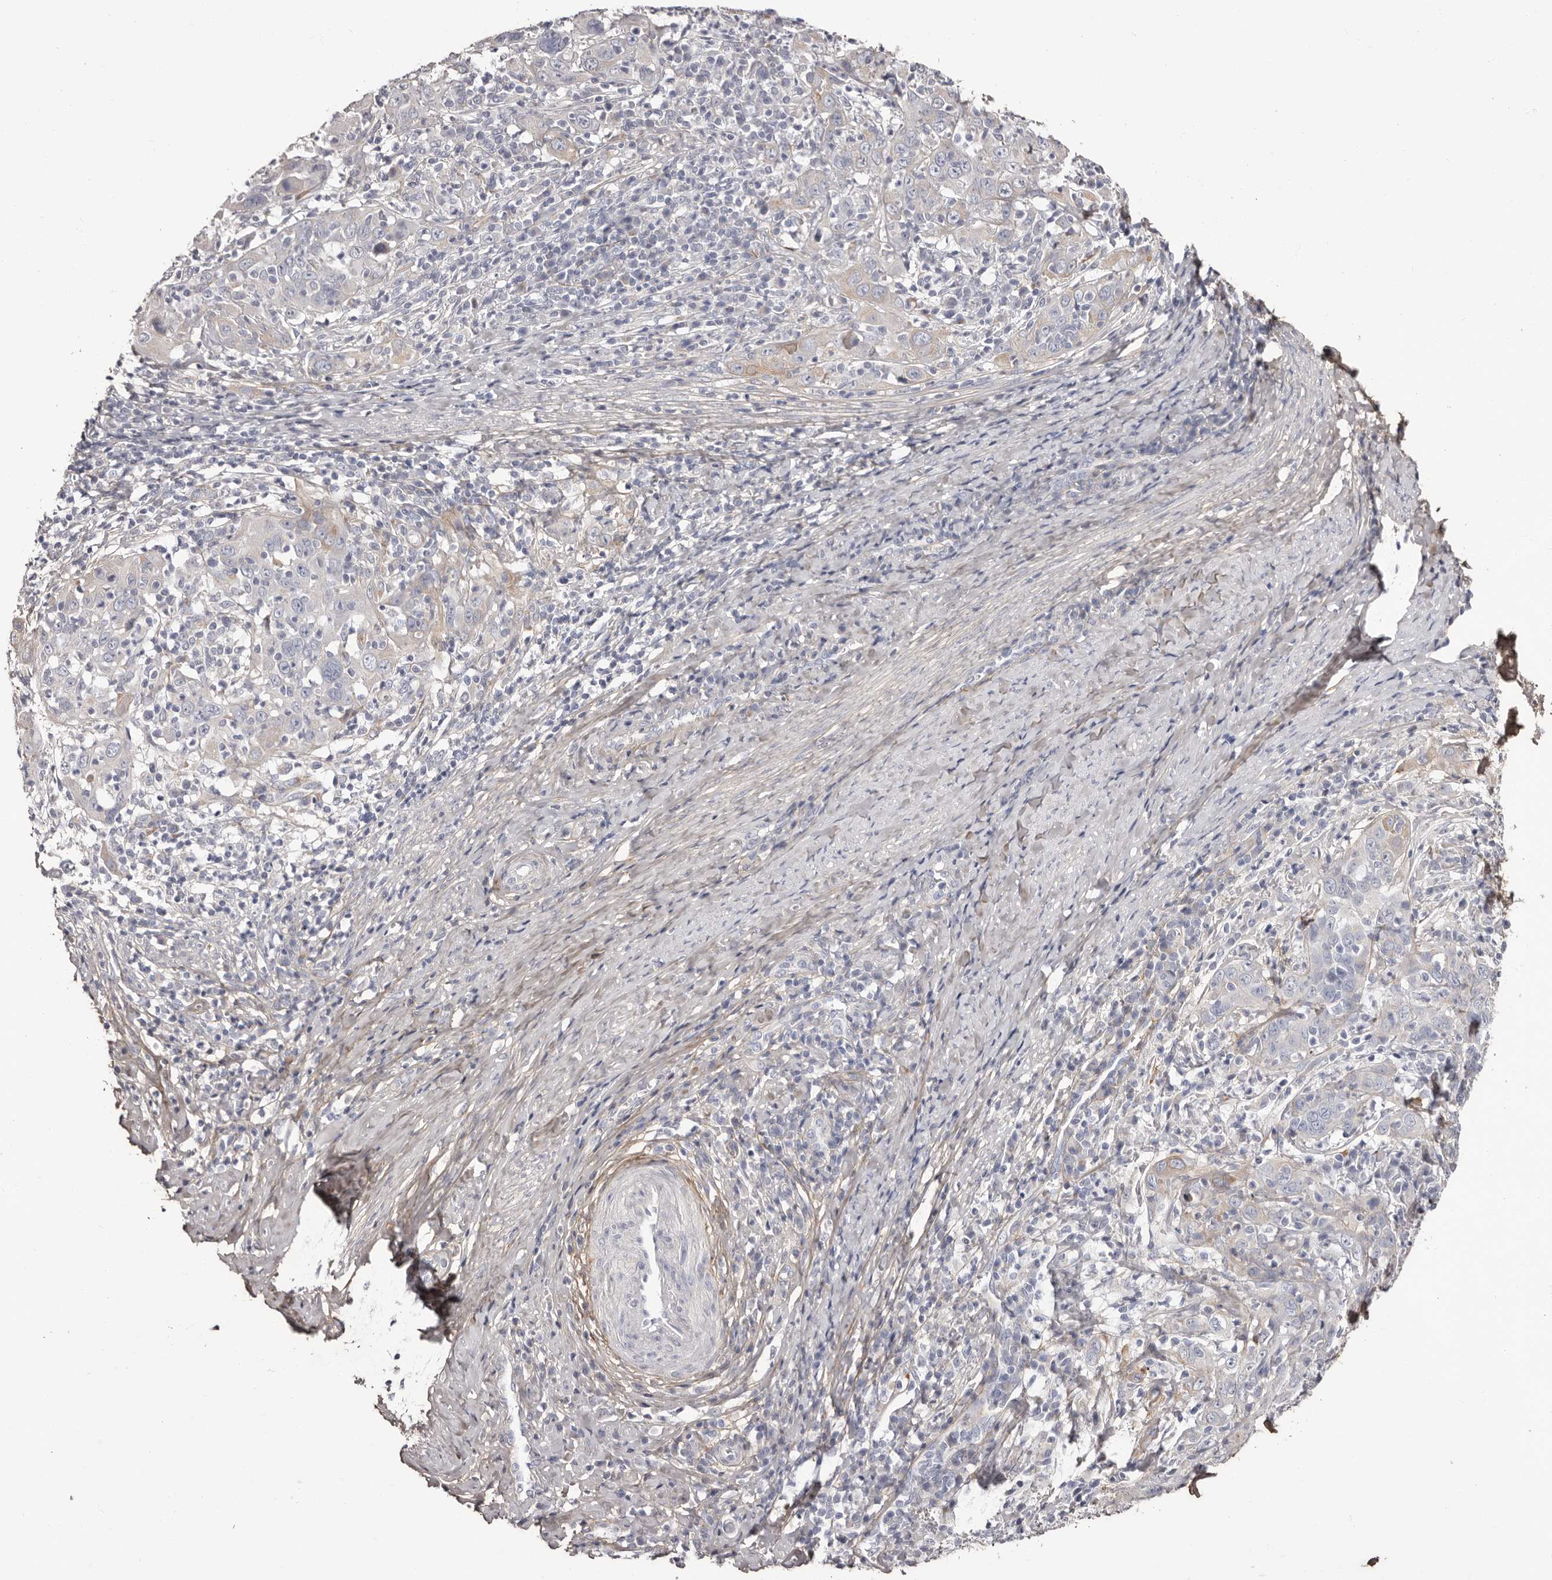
{"staining": {"intensity": "negative", "quantity": "none", "location": "none"}, "tissue": "cervical cancer", "cell_type": "Tumor cells", "image_type": "cancer", "snomed": [{"axis": "morphology", "description": "Squamous cell carcinoma, NOS"}, {"axis": "topography", "description": "Cervix"}], "caption": "Immunohistochemical staining of human cervical squamous cell carcinoma exhibits no significant positivity in tumor cells.", "gene": "COL6A1", "patient": {"sex": "female", "age": 46}}